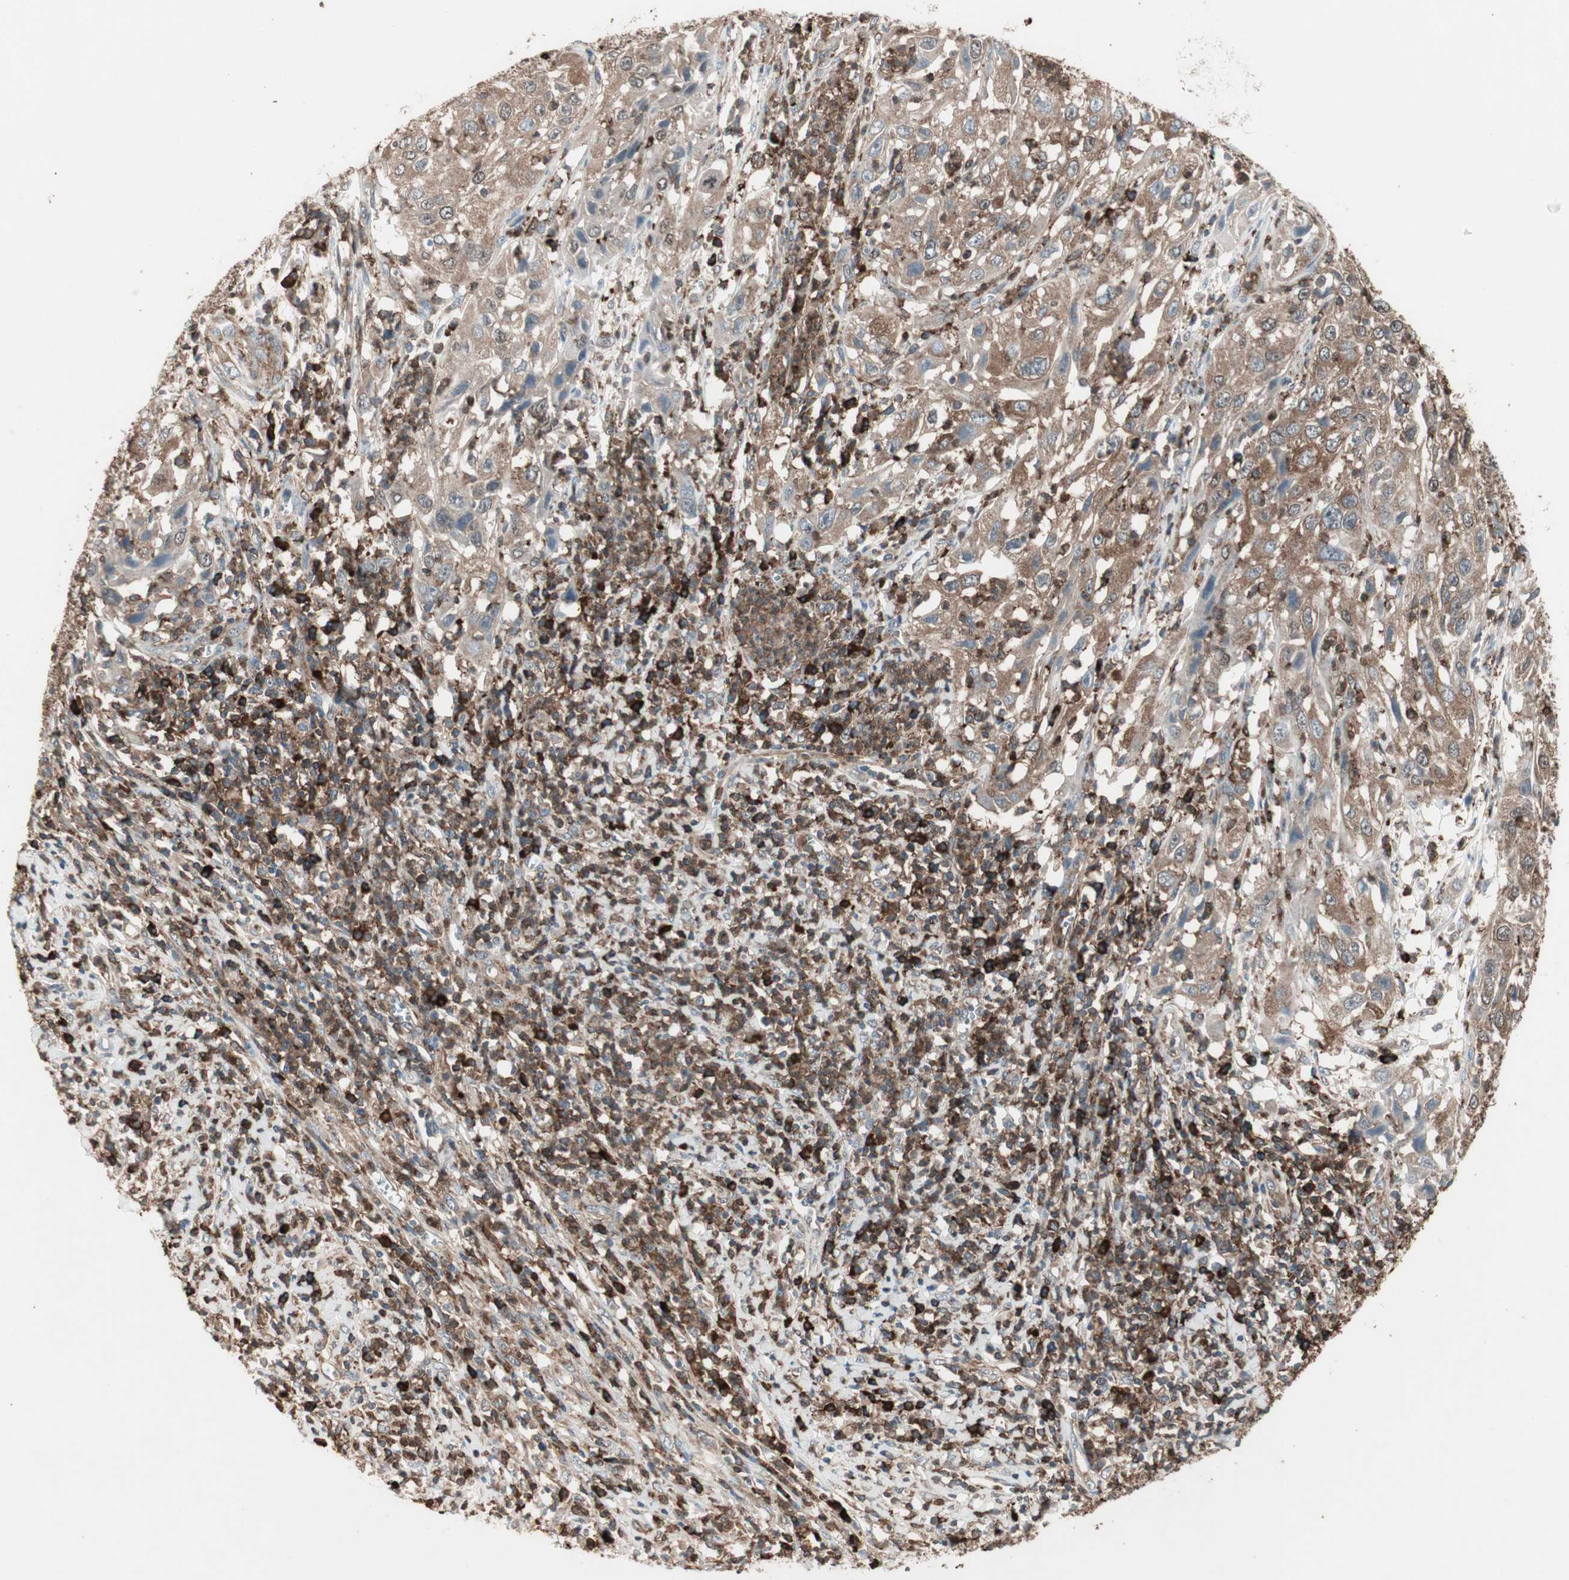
{"staining": {"intensity": "moderate", "quantity": ">75%", "location": "cytoplasmic/membranous,nuclear"}, "tissue": "cervical cancer", "cell_type": "Tumor cells", "image_type": "cancer", "snomed": [{"axis": "morphology", "description": "Squamous cell carcinoma, NOS"}, {"axis": "topography", "description": "Cervix"}], "caption": "Immunohistochemical staining of human cervical cancer displays medium levels of moderate cytoplasmic/membranous and nuclear protein expression in about >75% of tumor cells. Immunohistochemistry (ihc) stains the protein of interest in brown and the nuclei are stained blue.", "gene": "MMP3", "patient": {"sex": "female", "age": 32}}